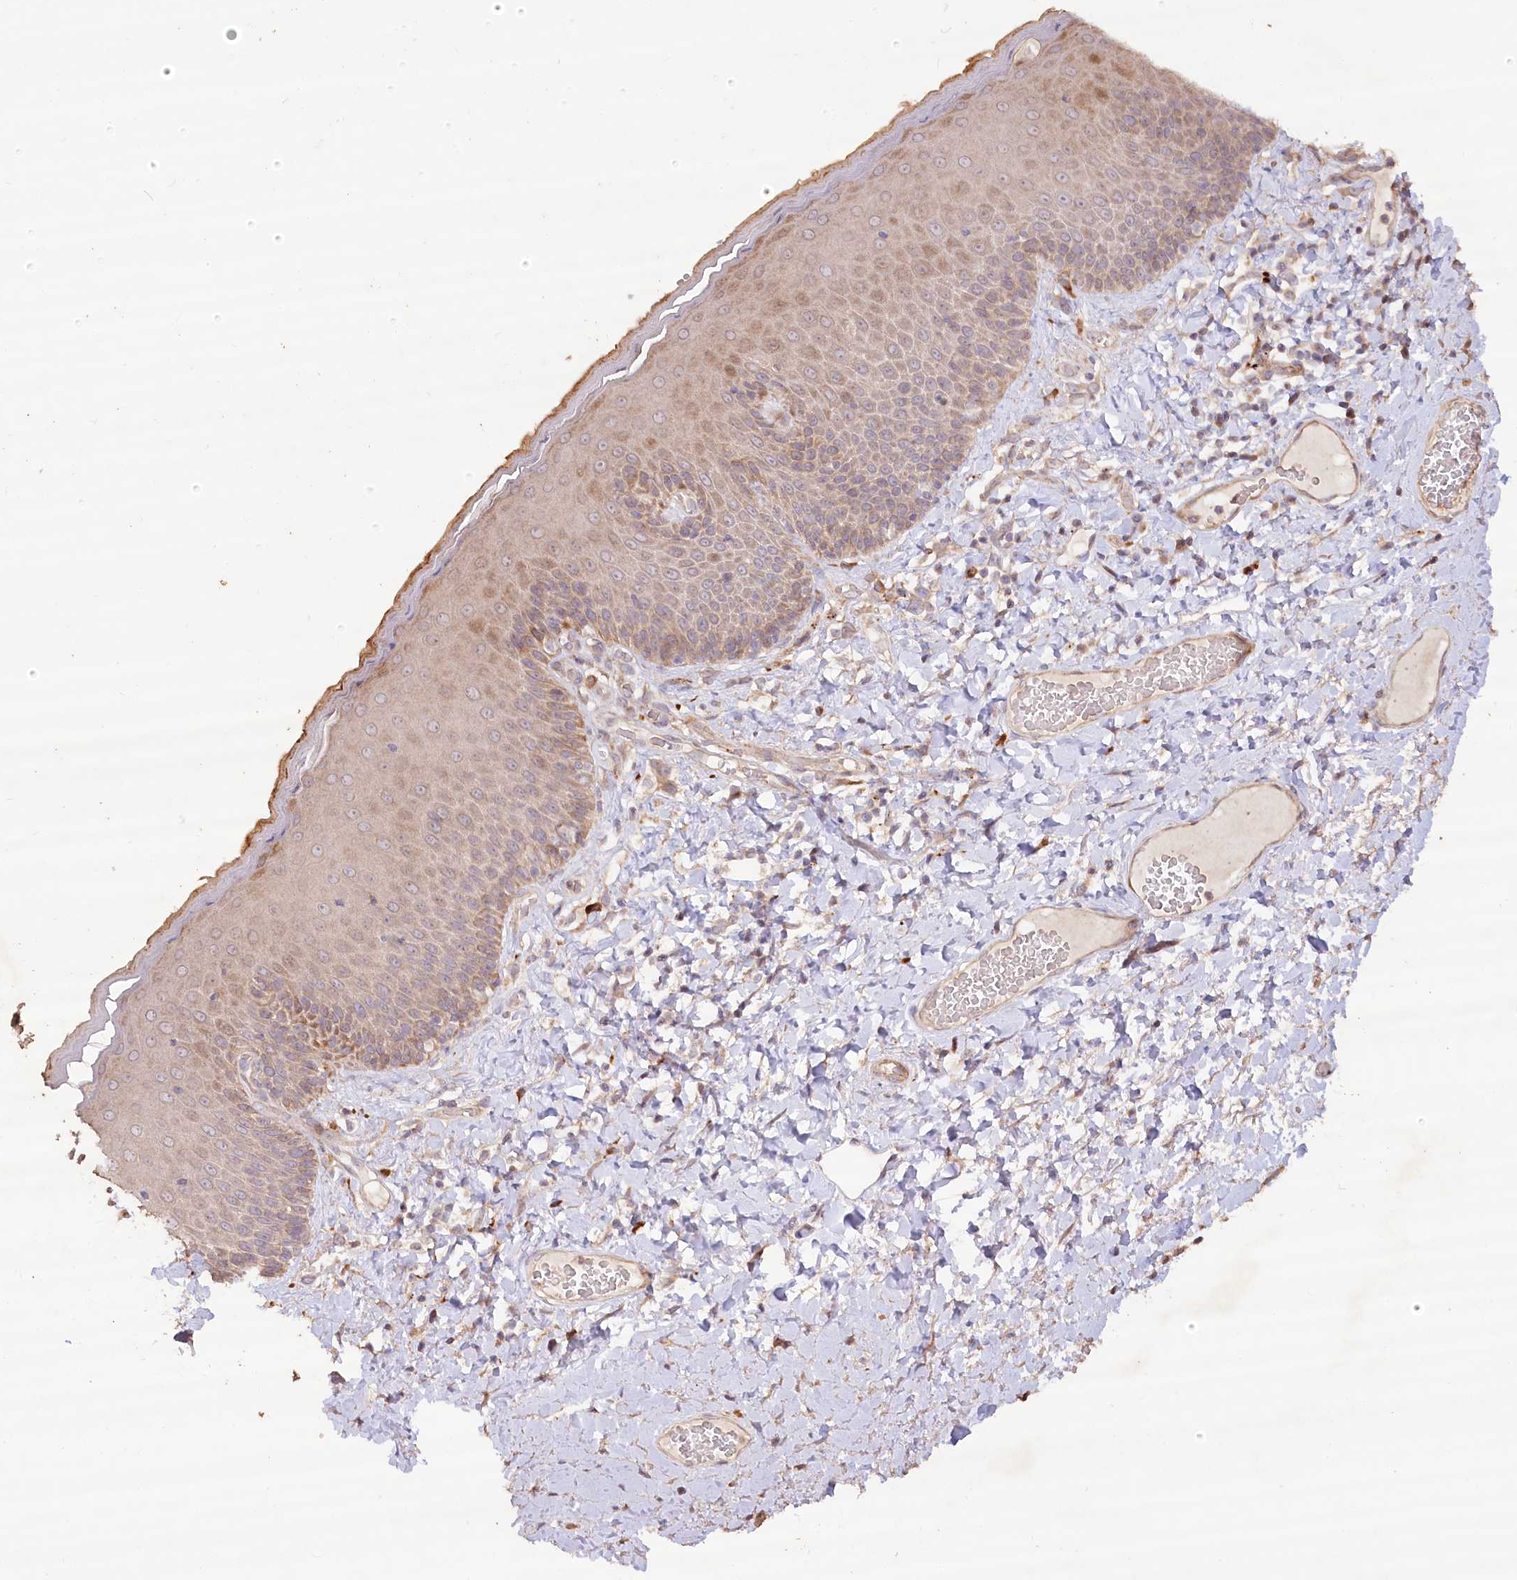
{"staining": {"intensity": "moderate", "quantity": "25%-75%", "location": "cytoplasmic/membranous"}, "tissue": "skin", "cell_type": "Epidermal cells", "image_type": "normal", "snomed": [{"axis": "morphology", "description": "Normal tissue, NOS"}, {"axis": "topography", "description": "Anal"}], "caption": "Epidermal cells display moderate cytoplasmic/membranous positivity in approximately 25%-75% of cells in normal skin. (IHC, brightfield microscopy, high magnification).", "gene": "IRAK1BP1", "patient": {"sex": "male", "age": 69}}